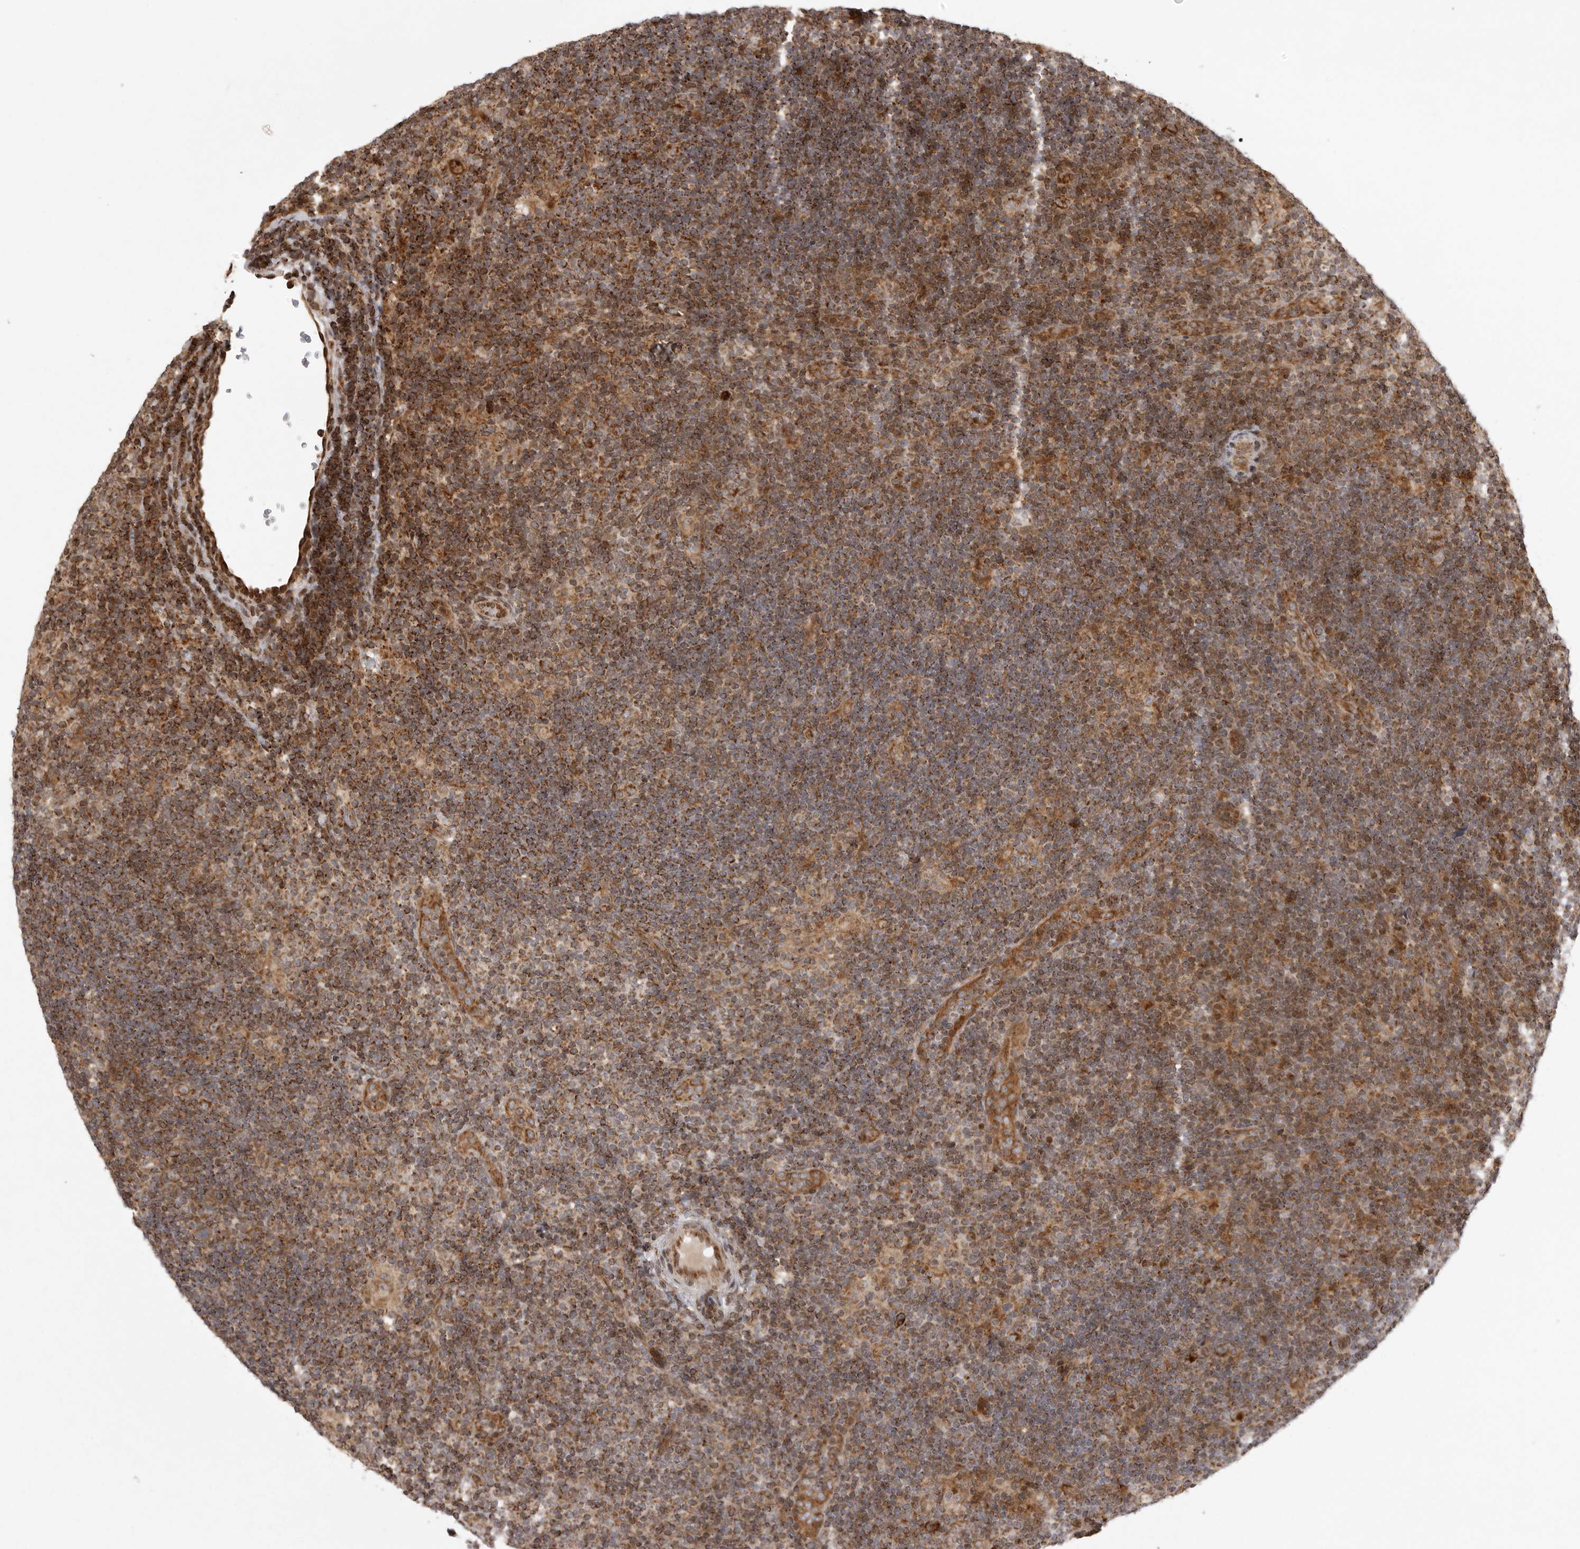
{"staining": {"intensity": "moderate", "quantity": ">75%", "location": "cytoplasmic/membranous"}, "tissue": "lymphoma", "cell_type": "Tumor cells", "image_type": "cancer", "snomed": [{"axis": "morphology", "description": "Hodgkin's disease, NOS"}, {"axis": "topography", "description": "Lymph node"}], "caption": "This histopathology image shows immunohistochemistry (IHC) staining of human Hodgkin's disease, with medium moderate cytoplasmic/membranous expression in about >75% of tumor cells.", "gene": "NARS2", "patient": {"sex": "female", "age": 57}}